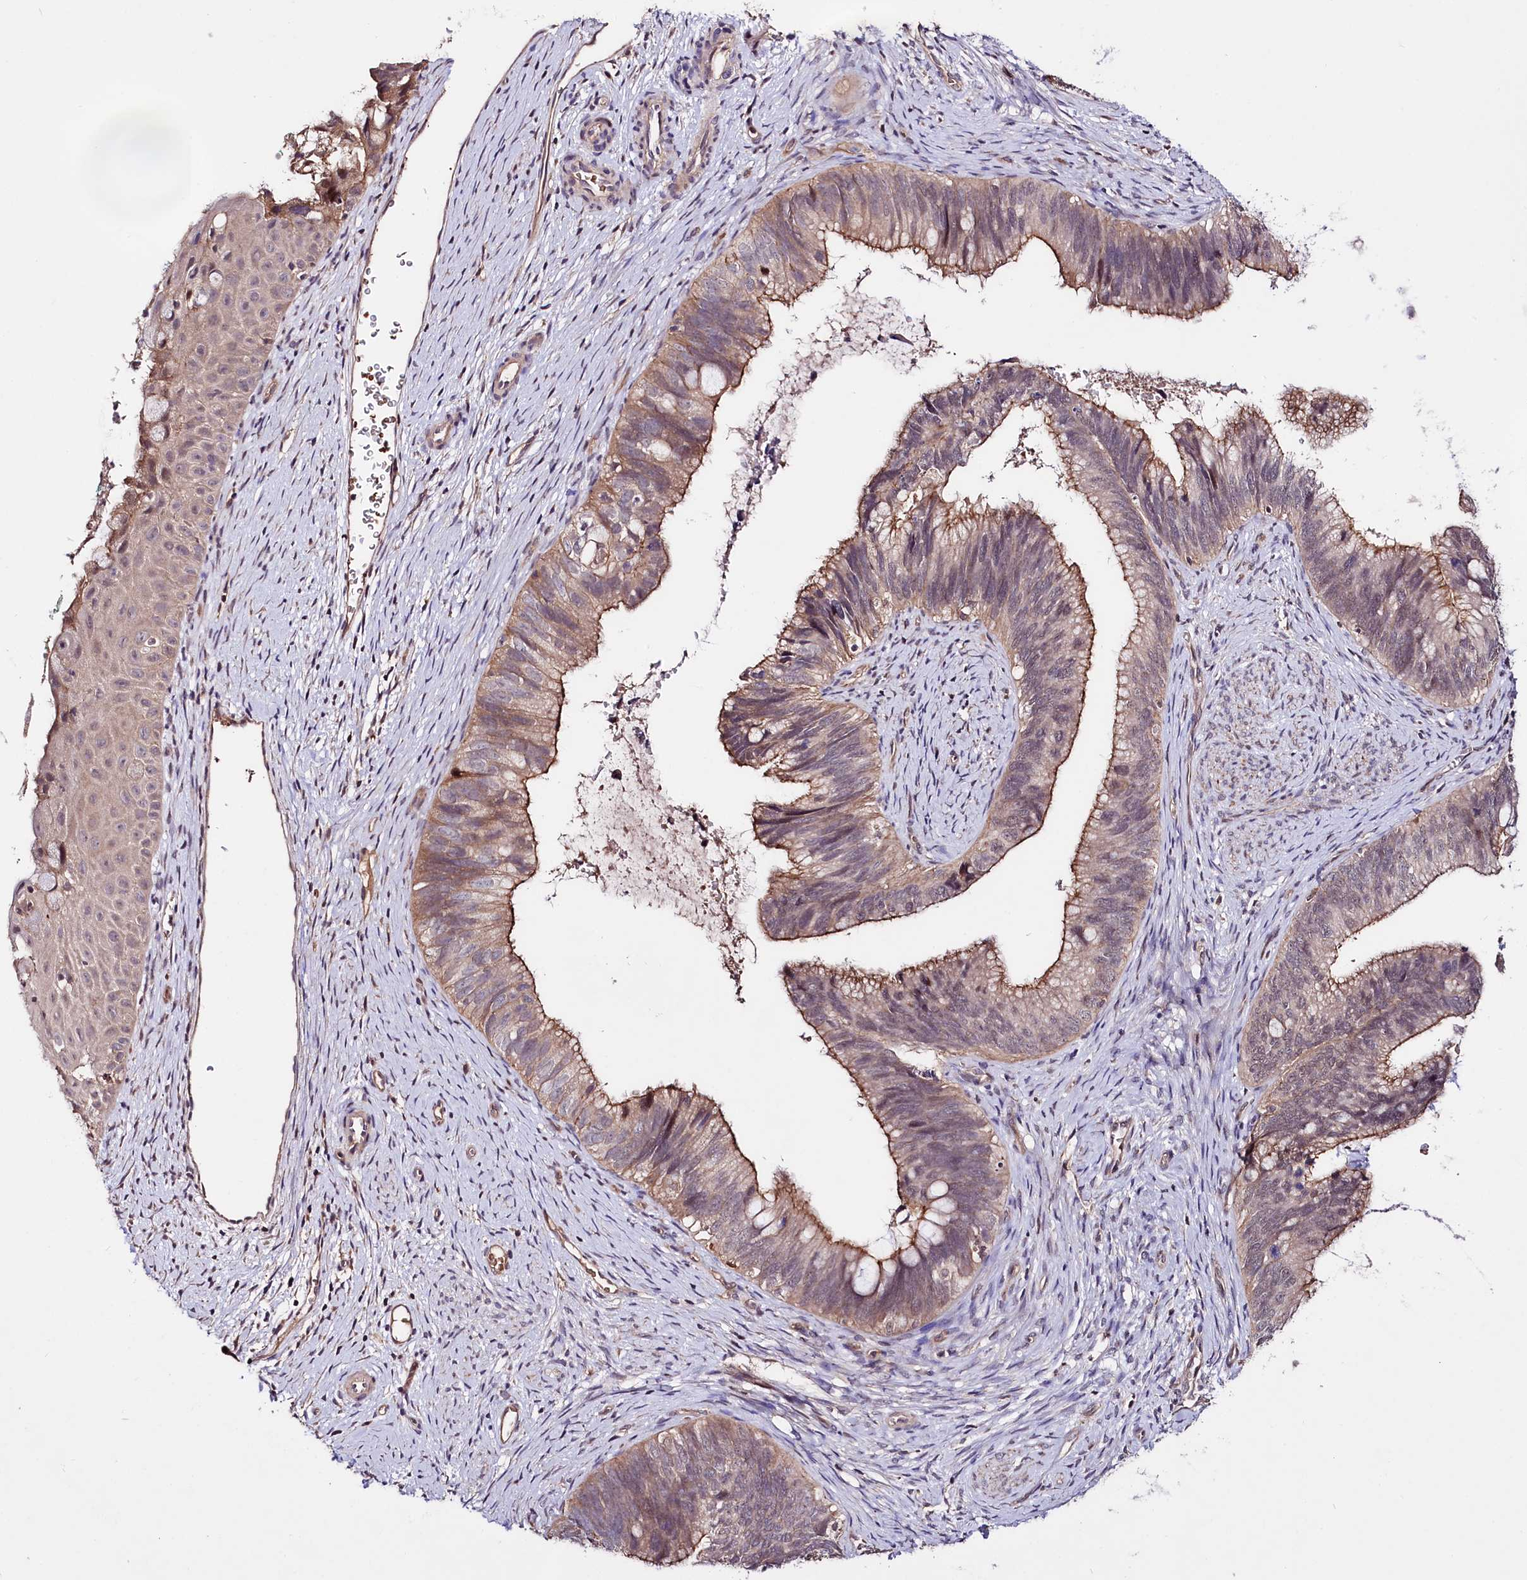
{"staining": {"intensity": "moderate", "quantity": ">75%", "location": "cytoplasmic/membranous"}, "tissue": "cervical cancer", "cell_type": "Tumor cells", "image_type": "cancer", "snomed": [{"axis": "morphology", "description": "Adenocarcinoma, NOS"}, {"axis": "topography", "description": "Cervix"}], "caption": "Tumor cells exhibit medium levels of moderate cytoplasmic/membranous staining in approximately >75% of cells in human cervical cancer (adenocarcinoma).", "gene": "TAFAZZIN", "patient": {"sex": "female", "age": 42}}